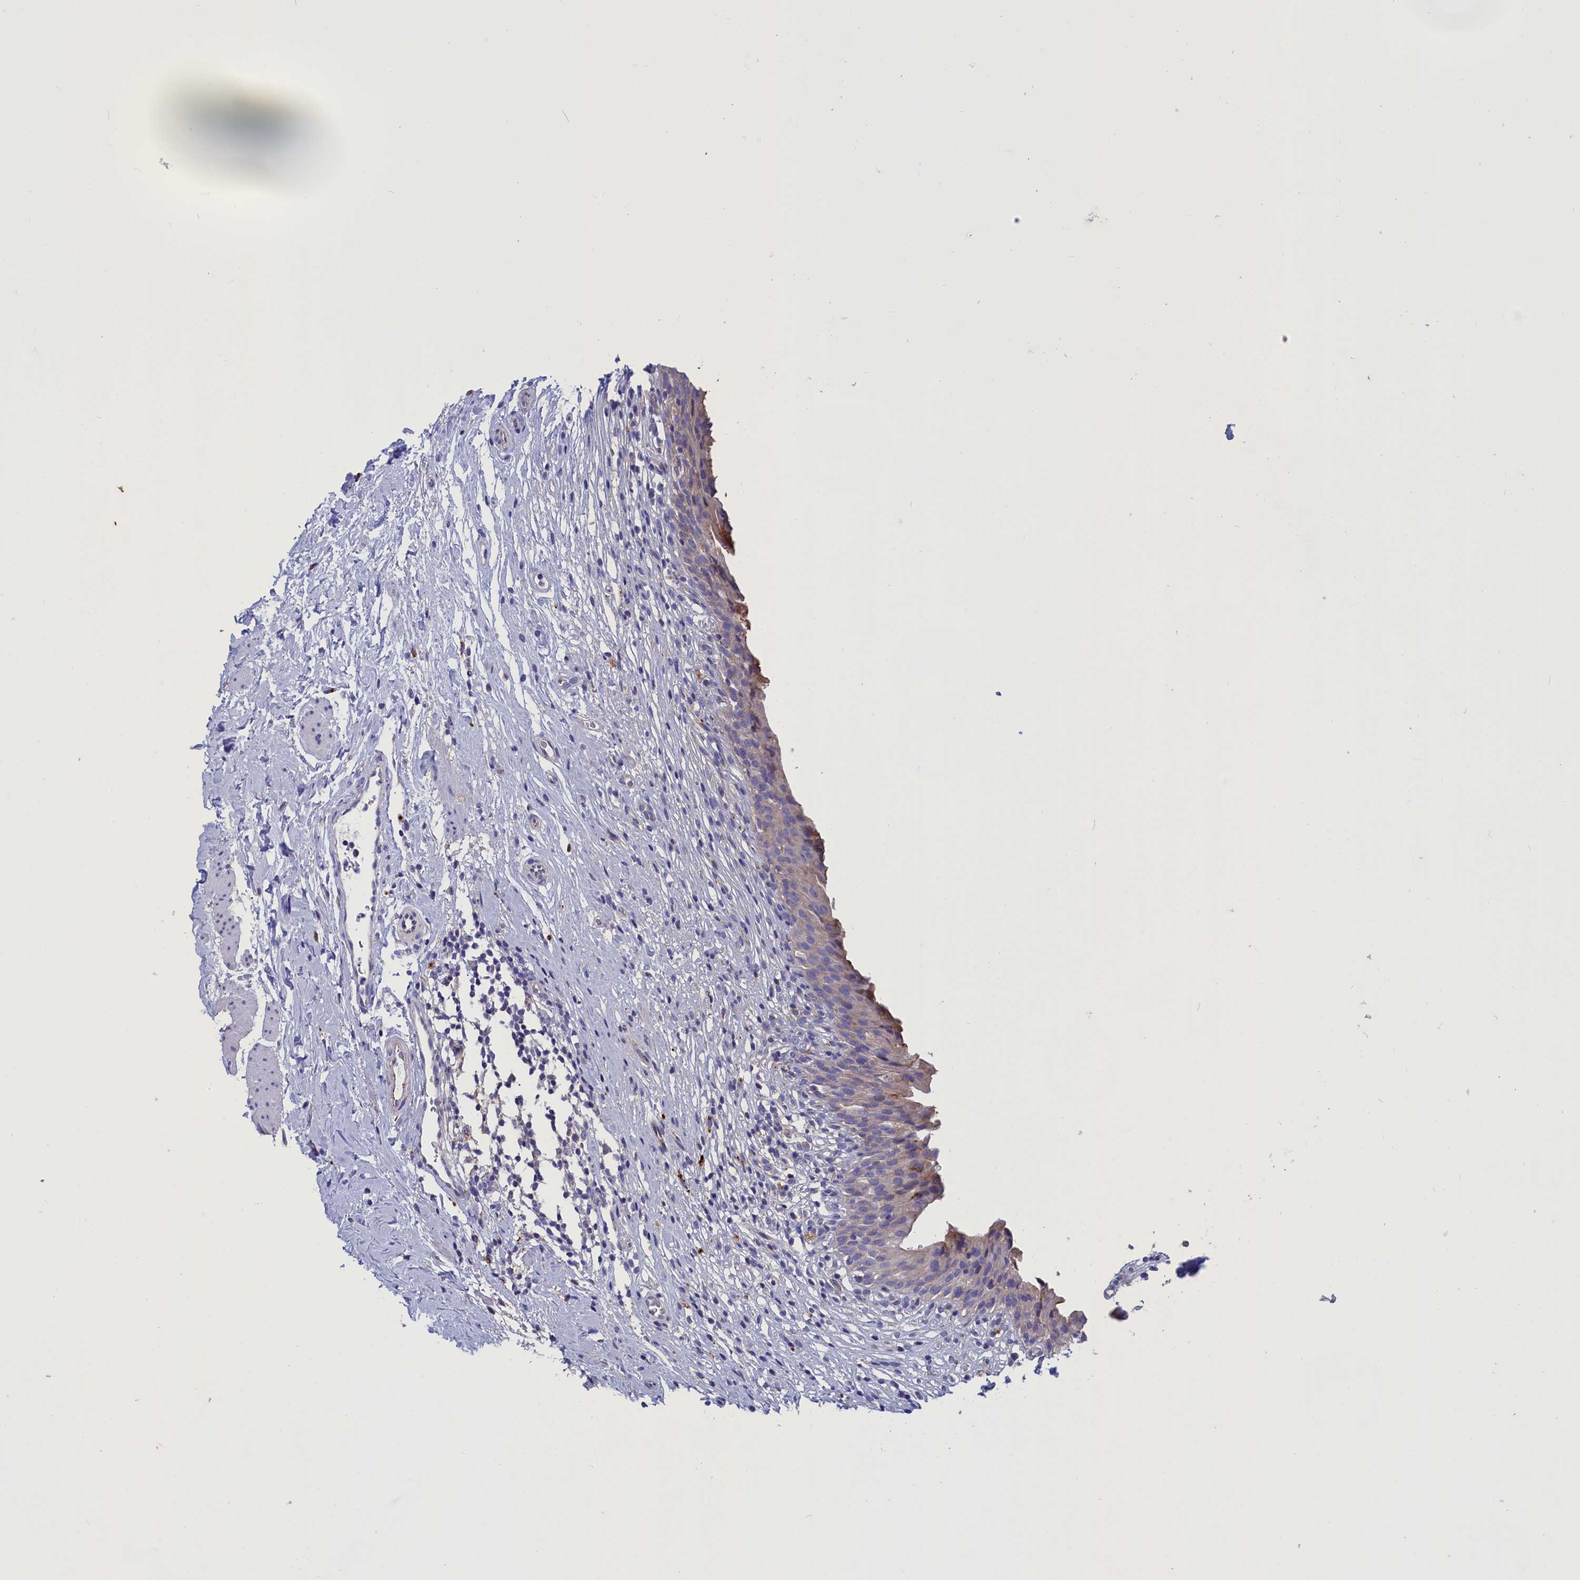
{"staining": {"intensity": "negative", "quantity": "none", "location": "none"}, "tissue": "urinary bladder", "cell_type": "Urothelial cells", "image_type": "normal", "snomed": [{"axis": "morphology", "description": "Normal tissue, NOS"}, {"axis": "morphology", "description": "Inflammation, NOS"}, {"axis": "topography", "description": "Urinary bladder"}], "caption": "Urothelial cells are negative for brown protein staining in unremarkable urinary bladder. Brightfield microscopy of immunohistochemistry stained with DAB (brown) and hematoxylin (blue), captured at high magnification.", "gene": "WDR6", "patient": {"sex": "male", "age": 63}}